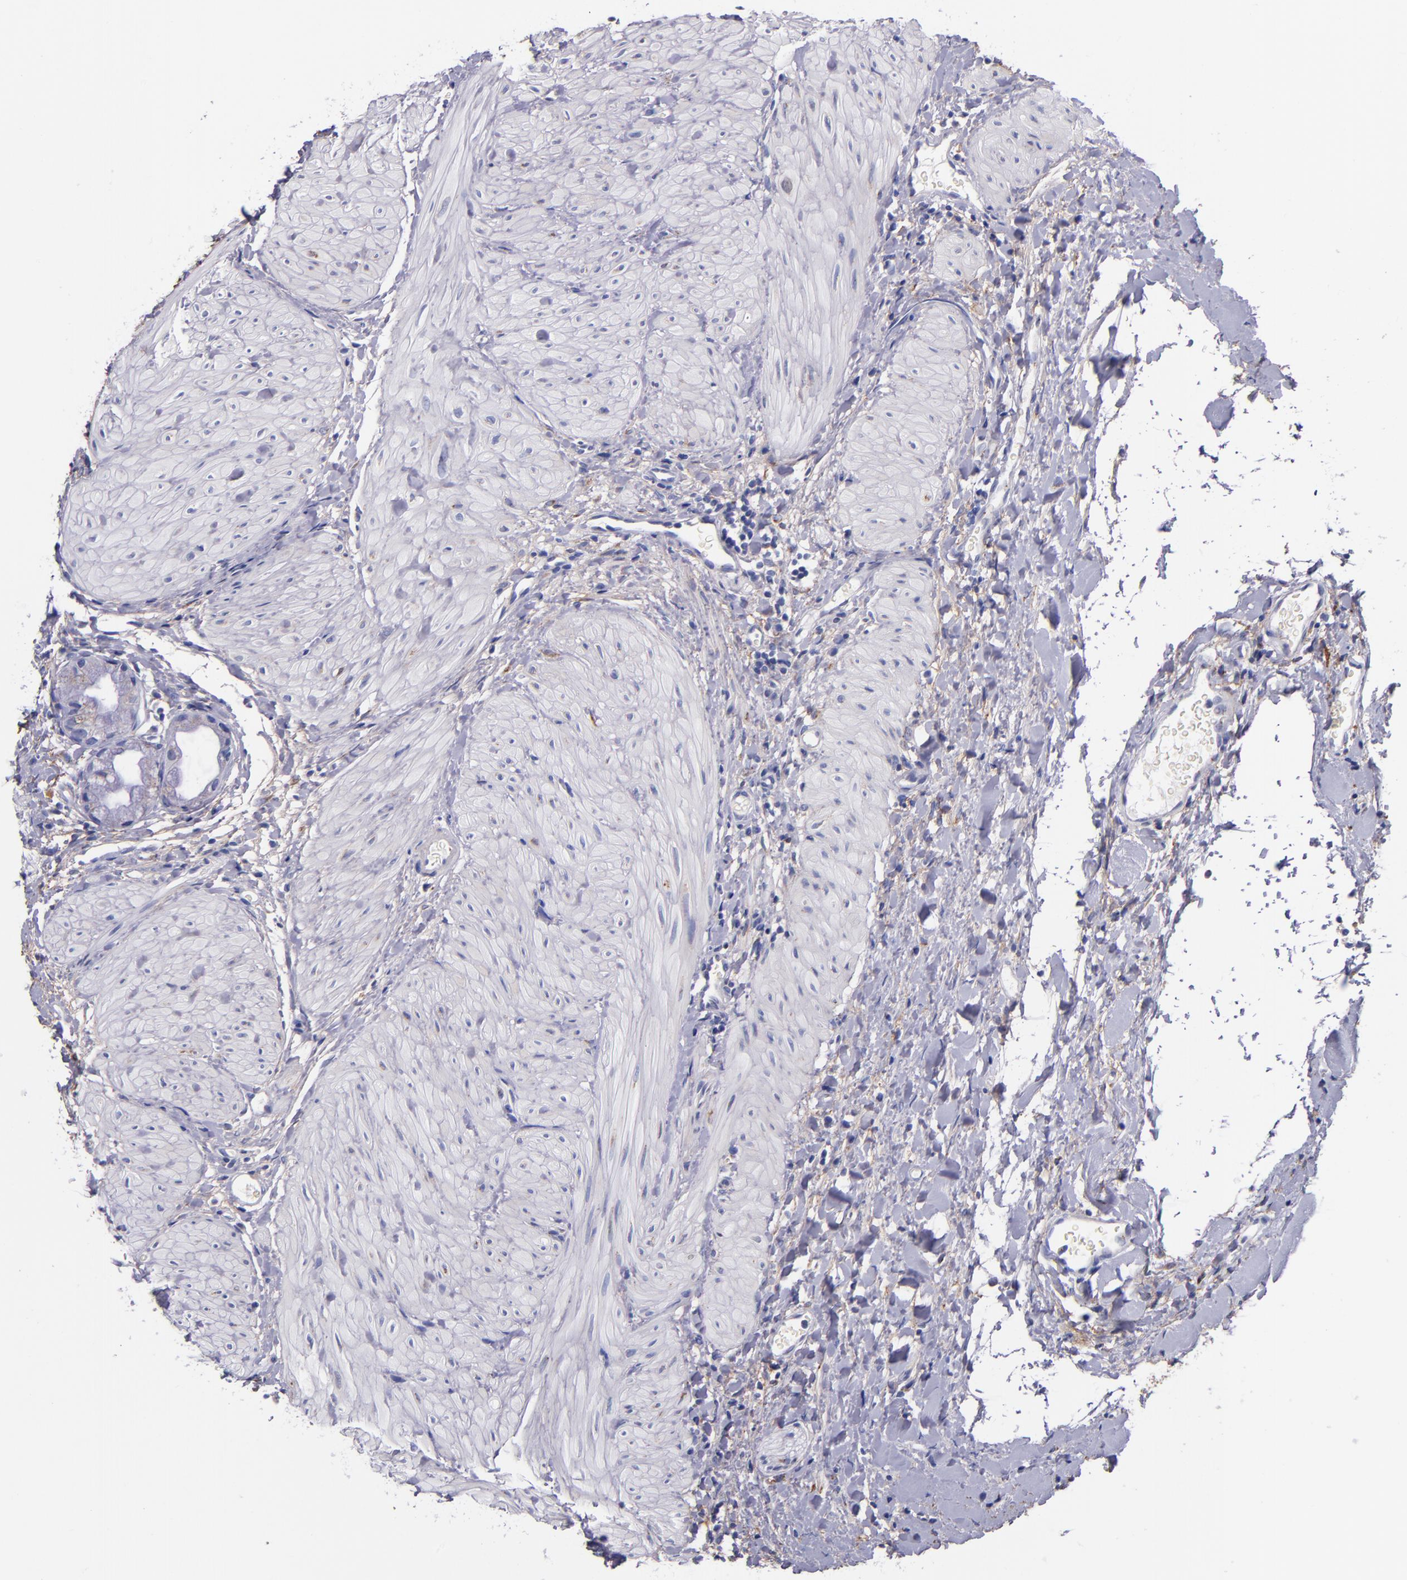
{"staining": {"intensity": "negative", "quantity": "none", "location": "none"}, "tissue": "gallbladder", "cell_type": "Glandular cells", "image_type": "normal", "snomed": [{"axis": "morphology", "description": "Normal tissue, NOS"}, {"axis": "morphology", "description": "Inflammation, NOS"}, {"axis": "topography", "description": "Gallbladder"}], "caption": "The photomicrograph reveals no significant positivity in glandular cells of gallbladder. (DAB IHC with hematoxylin counter stain).", "gene": "IVL", "patient": {"sex": "male", "age": 66}}